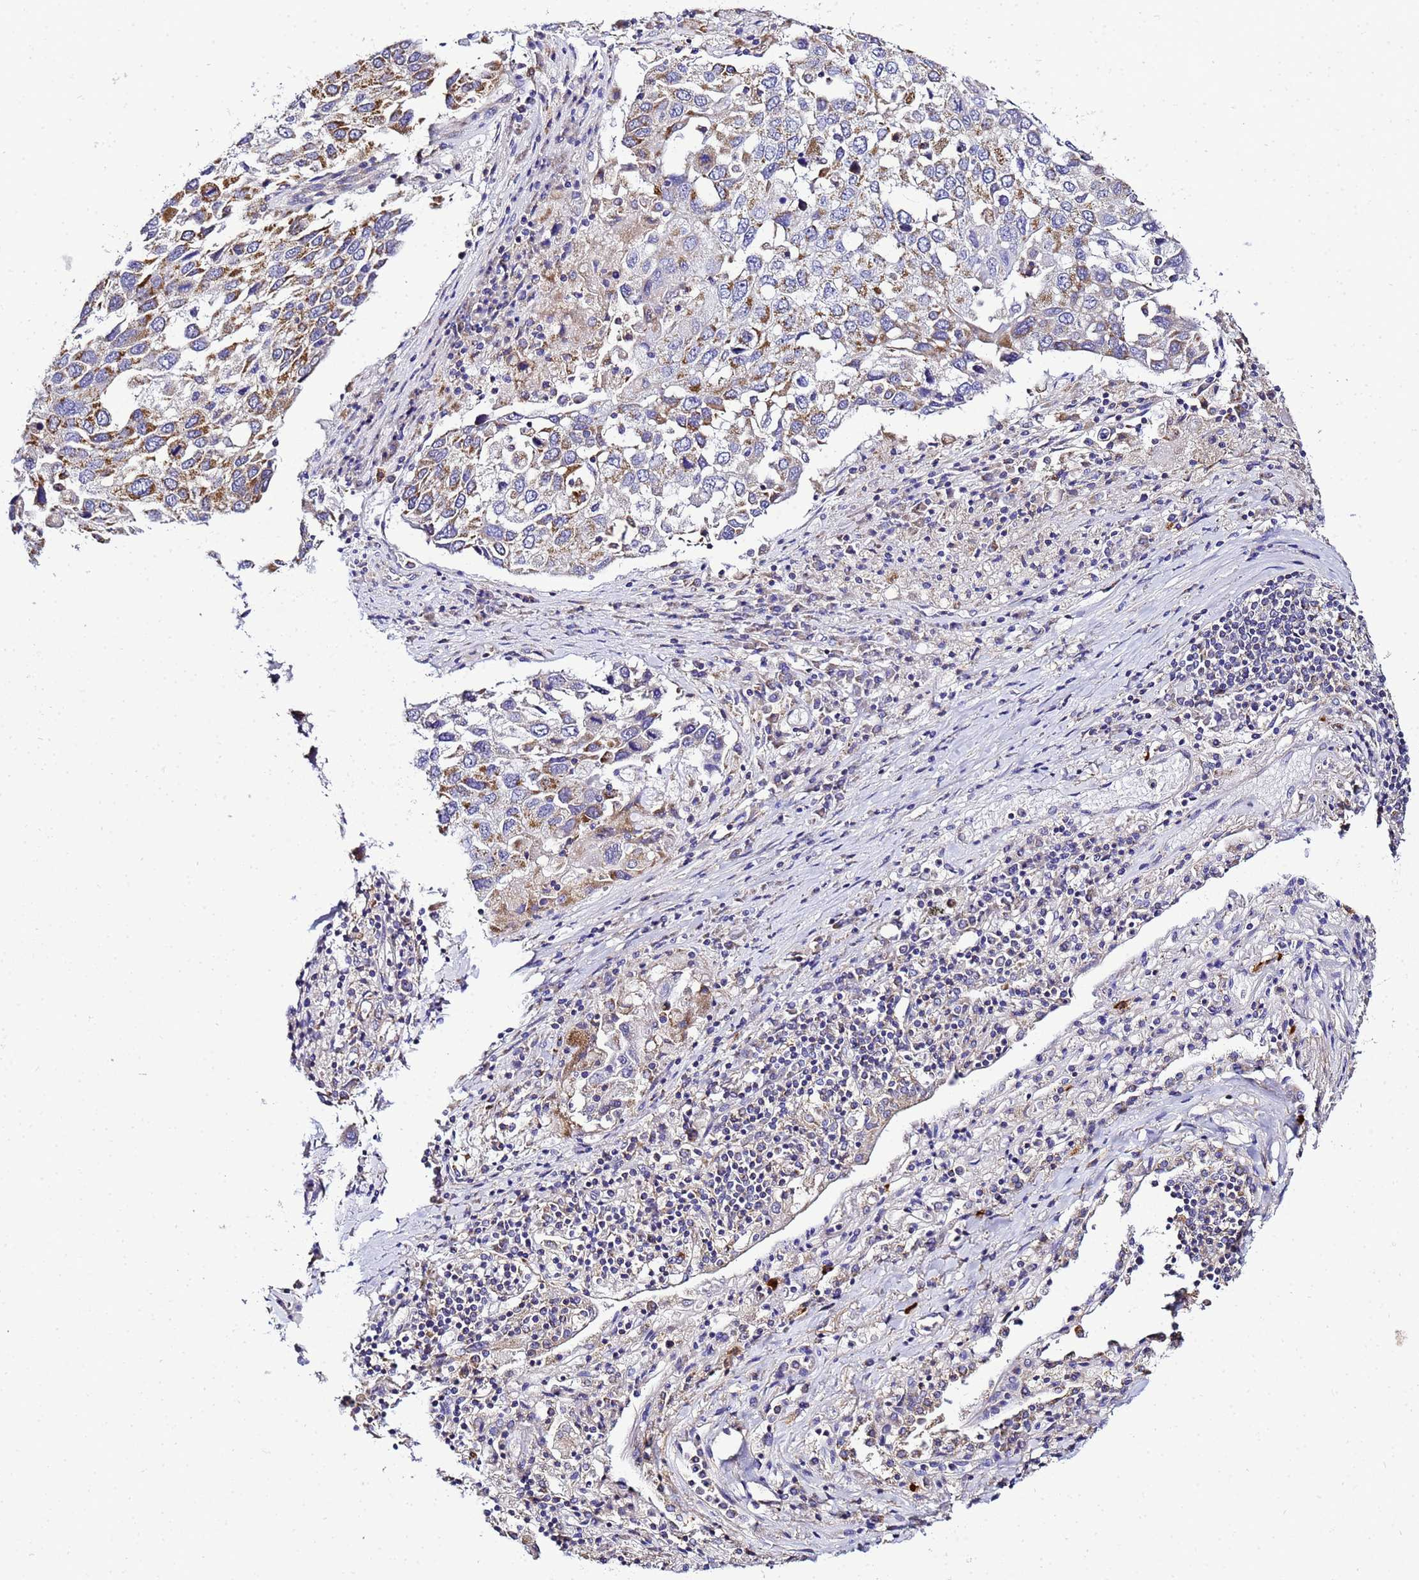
{"staining": {"intensity": "moderate", "quantity": ">75%", "location": "cytoplasmic/membranous"}, "tissue": "lung cancer", "cell_type": "Tumor cells", "image_type": "cancer", "snomed": [{"axis": "morphology", "description": "Squamous cell carcinoma, NOS"}, {"axis": "topography", "description": "Lung"}], "caption": "Immunohistochemical staining of human squamous cell carcinoma (lung) shows medium levels of moderate cytoplasmic/membranous protein positivity in about >75% of tumor cells. (DAB (3,3'-diaminobenzidine) IHC, brown staining for protein, blue staining for nuclei).", "gene": "HIGD2A", "patient": {"sex": "male", "age": 65}}